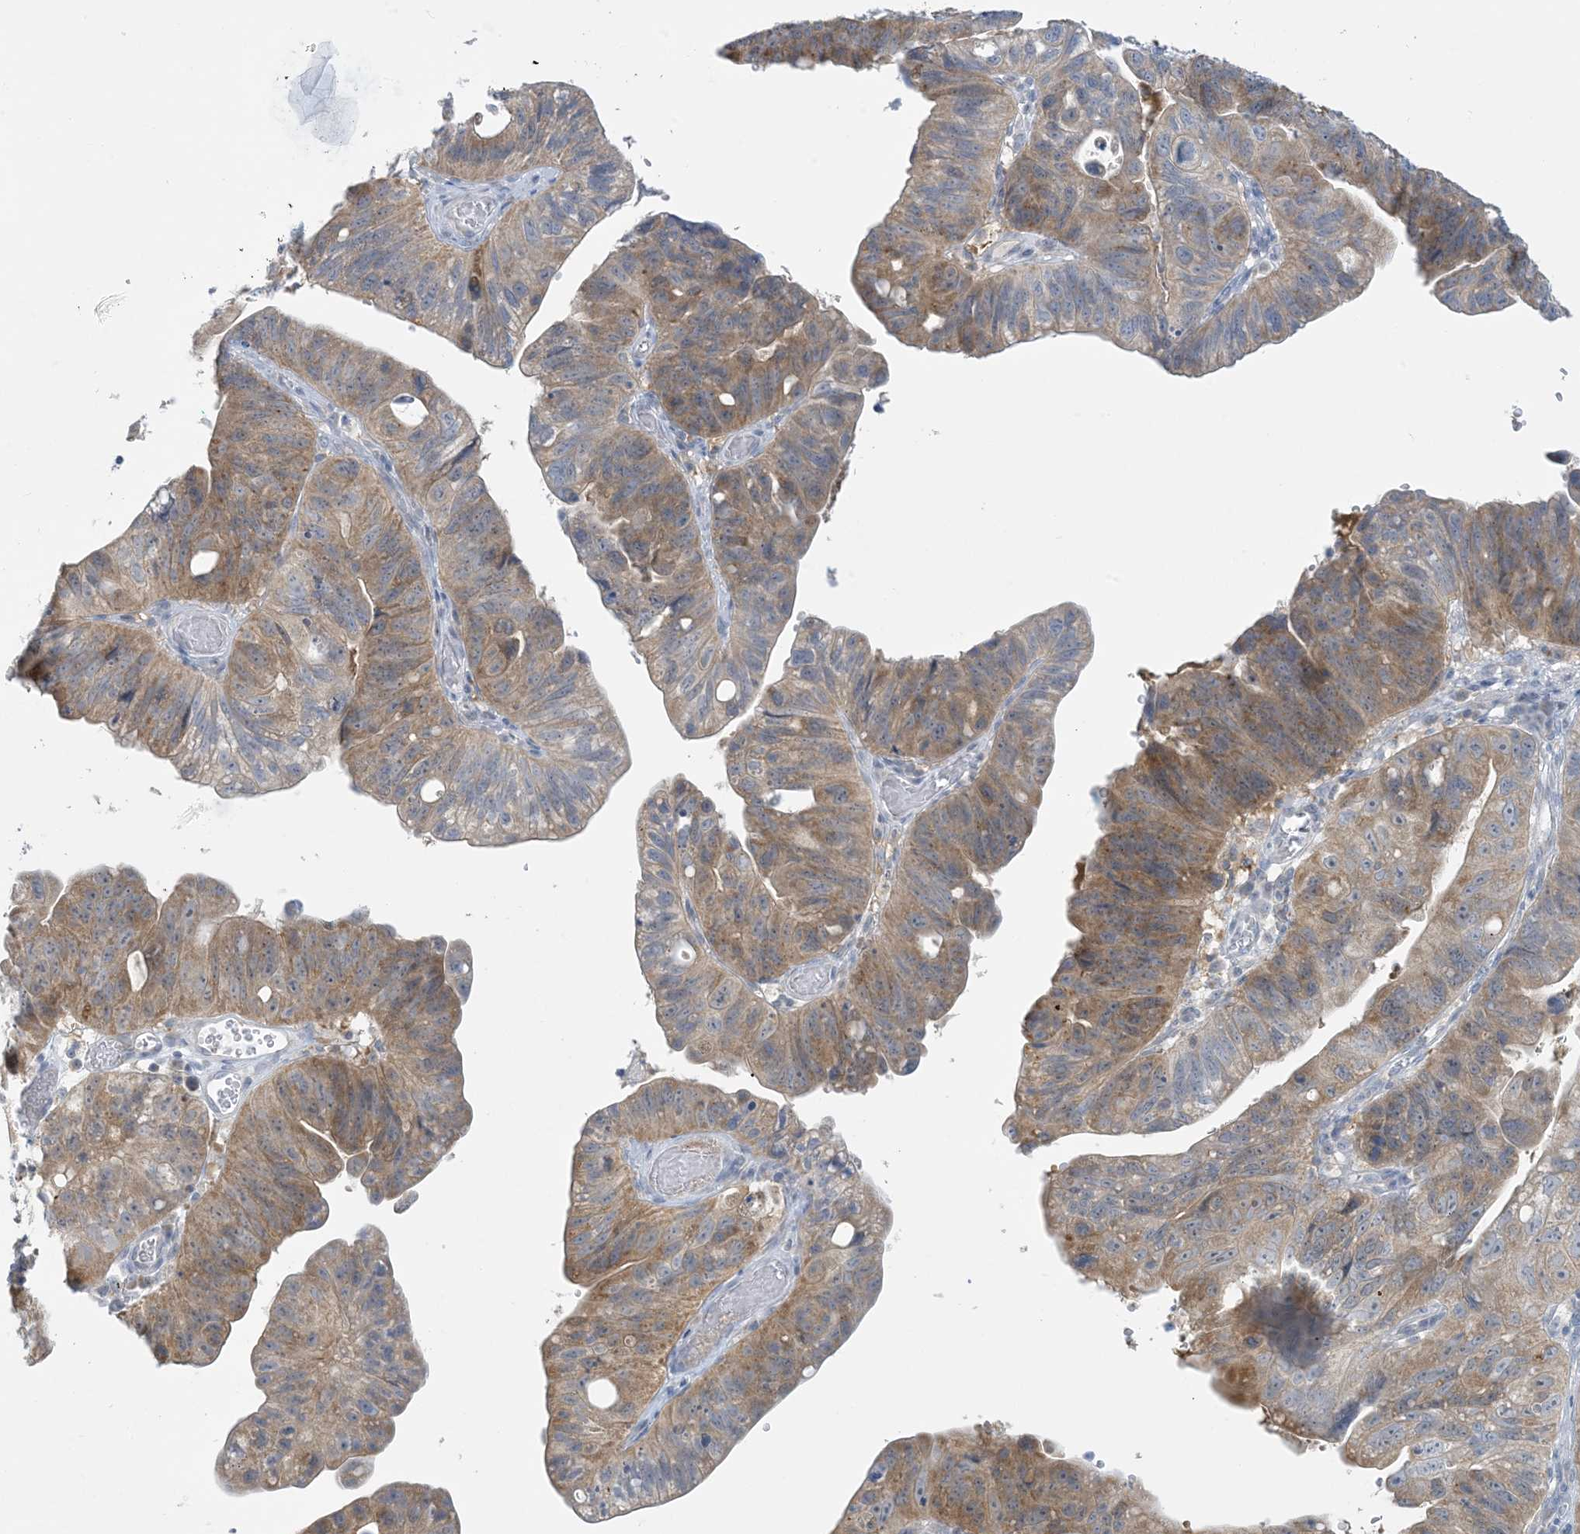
{"staining": {"intensity": "moderate", "quantity": "25%-75%", "location": "cytoplasmic/membranous"}, "tissue": "stomach cancer", "cell_type": "Tumor cells", "image_type": "cancer", "snomed": [{"axis": "morphology", "description": "Adenocarcinoma, NOS"}, {"axis": "topography", "description": "Stomach"}], "caption": "A micrograph showing moderate cytoplasmic/membranous expression in about 25%-75% of tumor cells in adenocarcinoma (stomach), as visualized by brown immunohistochemical staining.", "gene": "MRPS18A", "patient": {"sex": "male", "age": 59}}